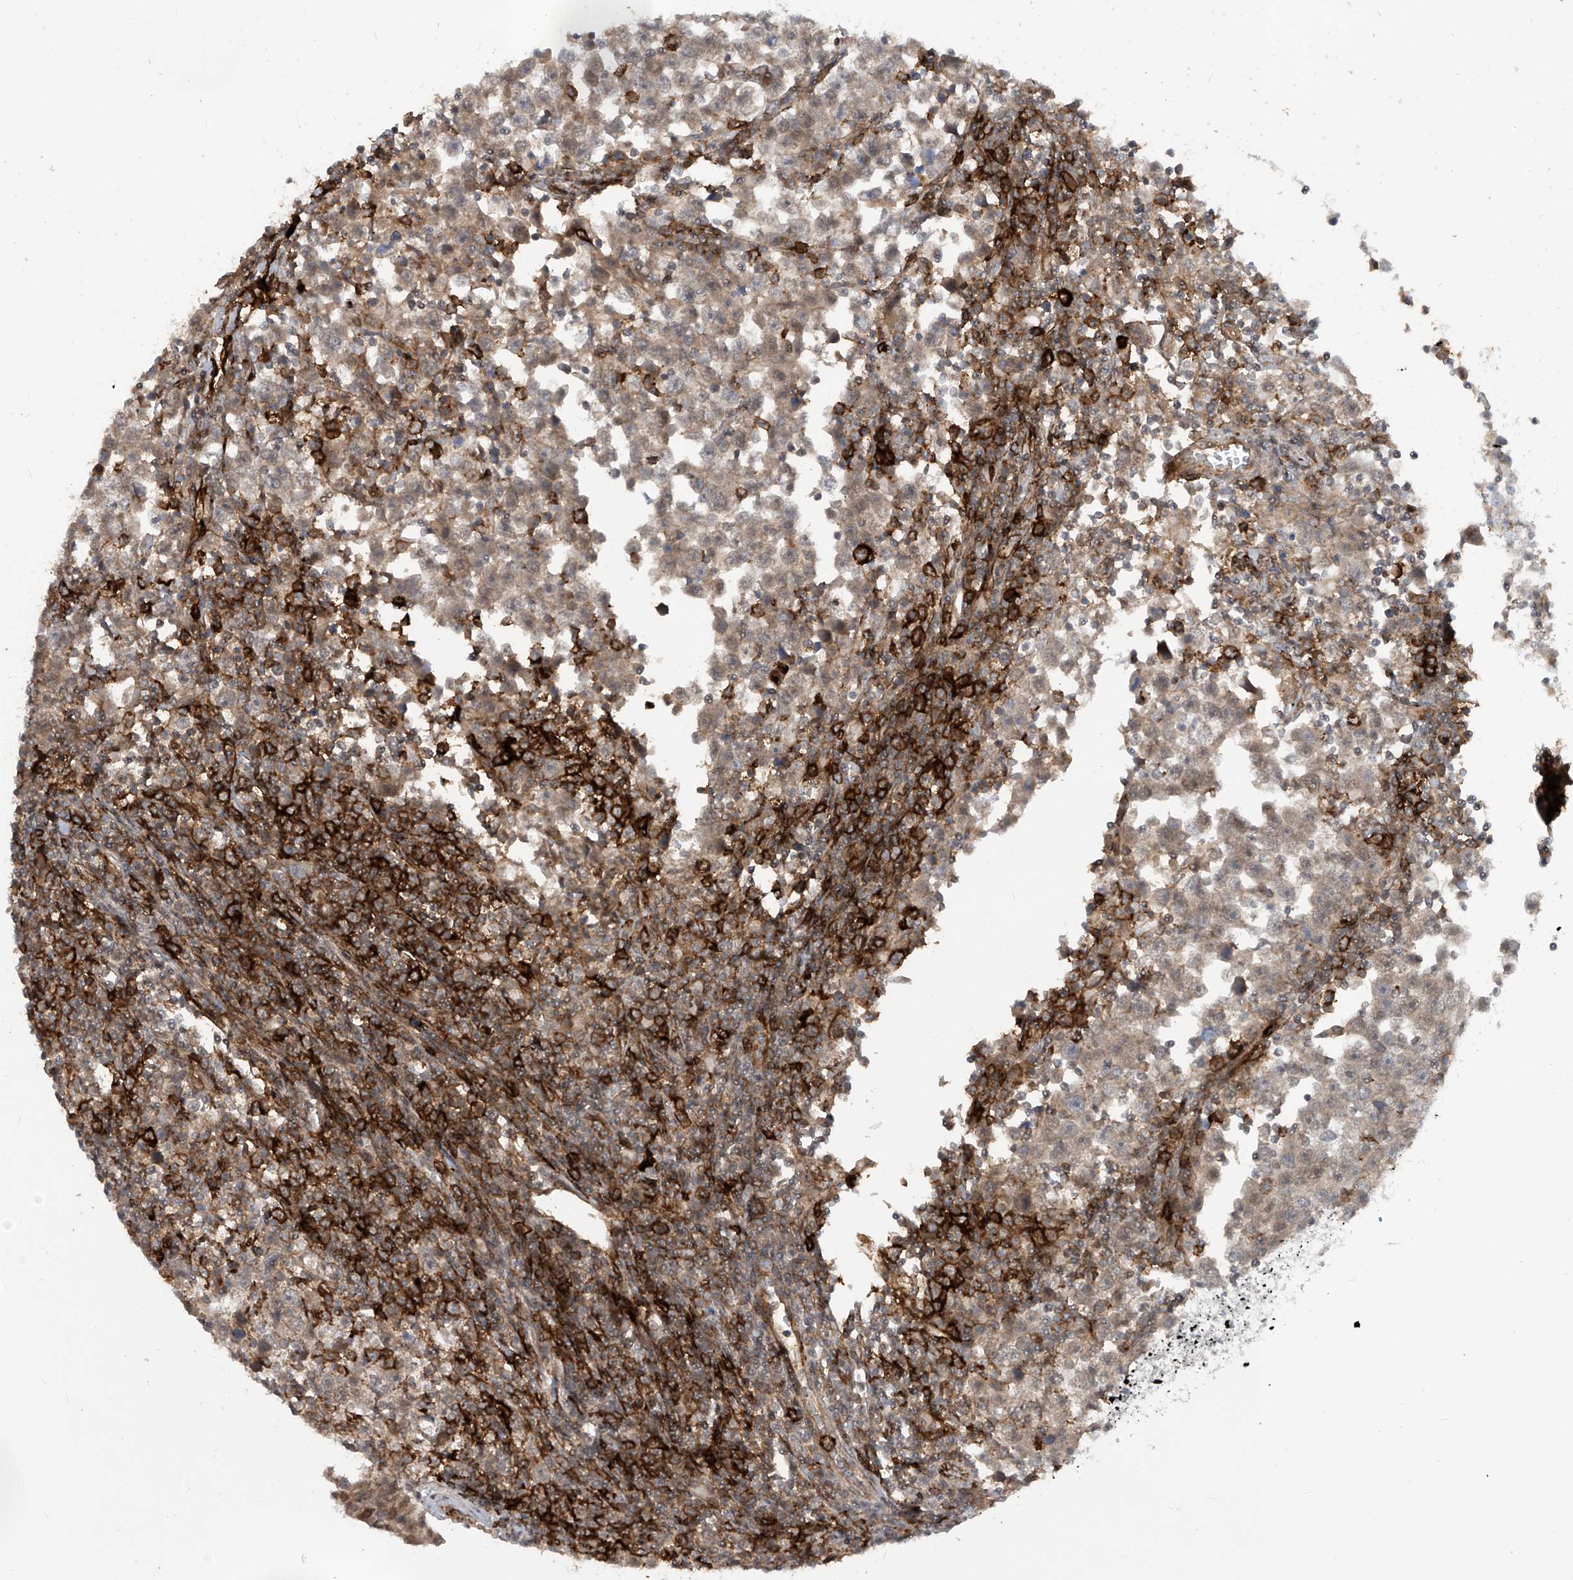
{"staining": {"intensity": "moderate", "quantity": ">75%", "location": "cytoplasmic/membranous,nuclear"}, "tissue": "testis cancer", "cell_type": "Tumor cells", "image_type": "cancer", "snomed": [{"axis": "morphology", "description": "Normal tissue, NOS"}, {"axis": "morphology", "description": "Seminoma, NOS"}, {"axis": "topography", "description": "Testis"}], "caption": "Protein staining of testis cancer (seminoma) tissue reveals moderate cytoplasmic/membranous and nuclear staining in approximately >75% of tumor cells.", "gene": "LAGE3", "patient": {"sex": "male", "age": 43}}